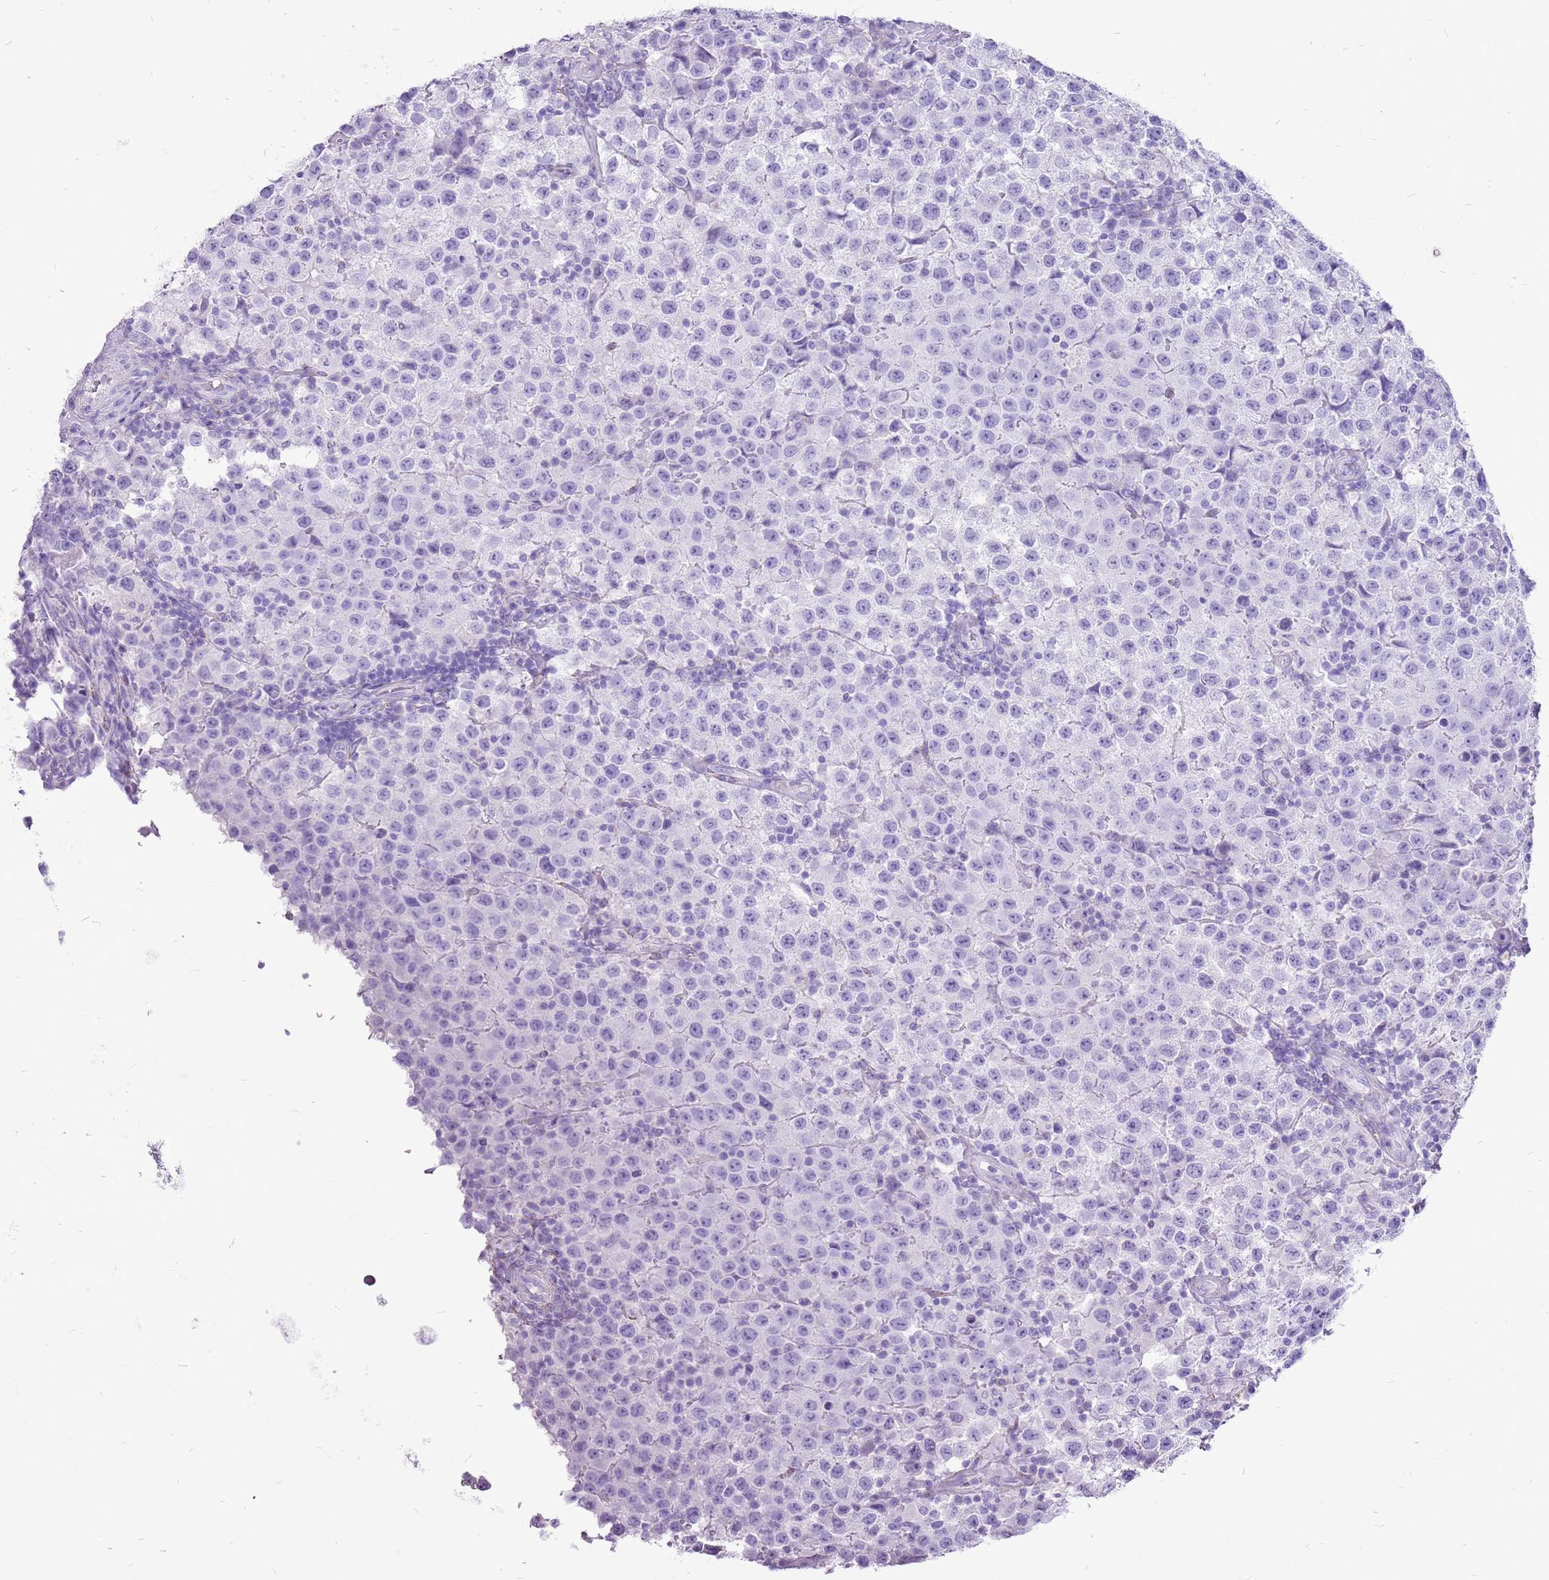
{"staining": {"intensity": "negative", "quantity": "none", "location": "none"}, "tissue": "testis cancer", "cell_type": "Tumor cells", "image_type": "cancer", "snomed": [{"axis": "morphology", "description": "Seminoma, NOS"}, {"axis": "morphology", "description": "Carcinoma, Embryonal, NOS"}, {"axis": "topography", "description": "Testis"}], "caption": "Tumor cells show no significant protein staining in seminoma (testis). The staining was performed using DAB to visualize the protein expression in brown, while the nuclei were stained in blue with hematoxylin (Magnification: 20x).", "gene": "ACSS3", "patient": {"sex": "male", "age": 41}}